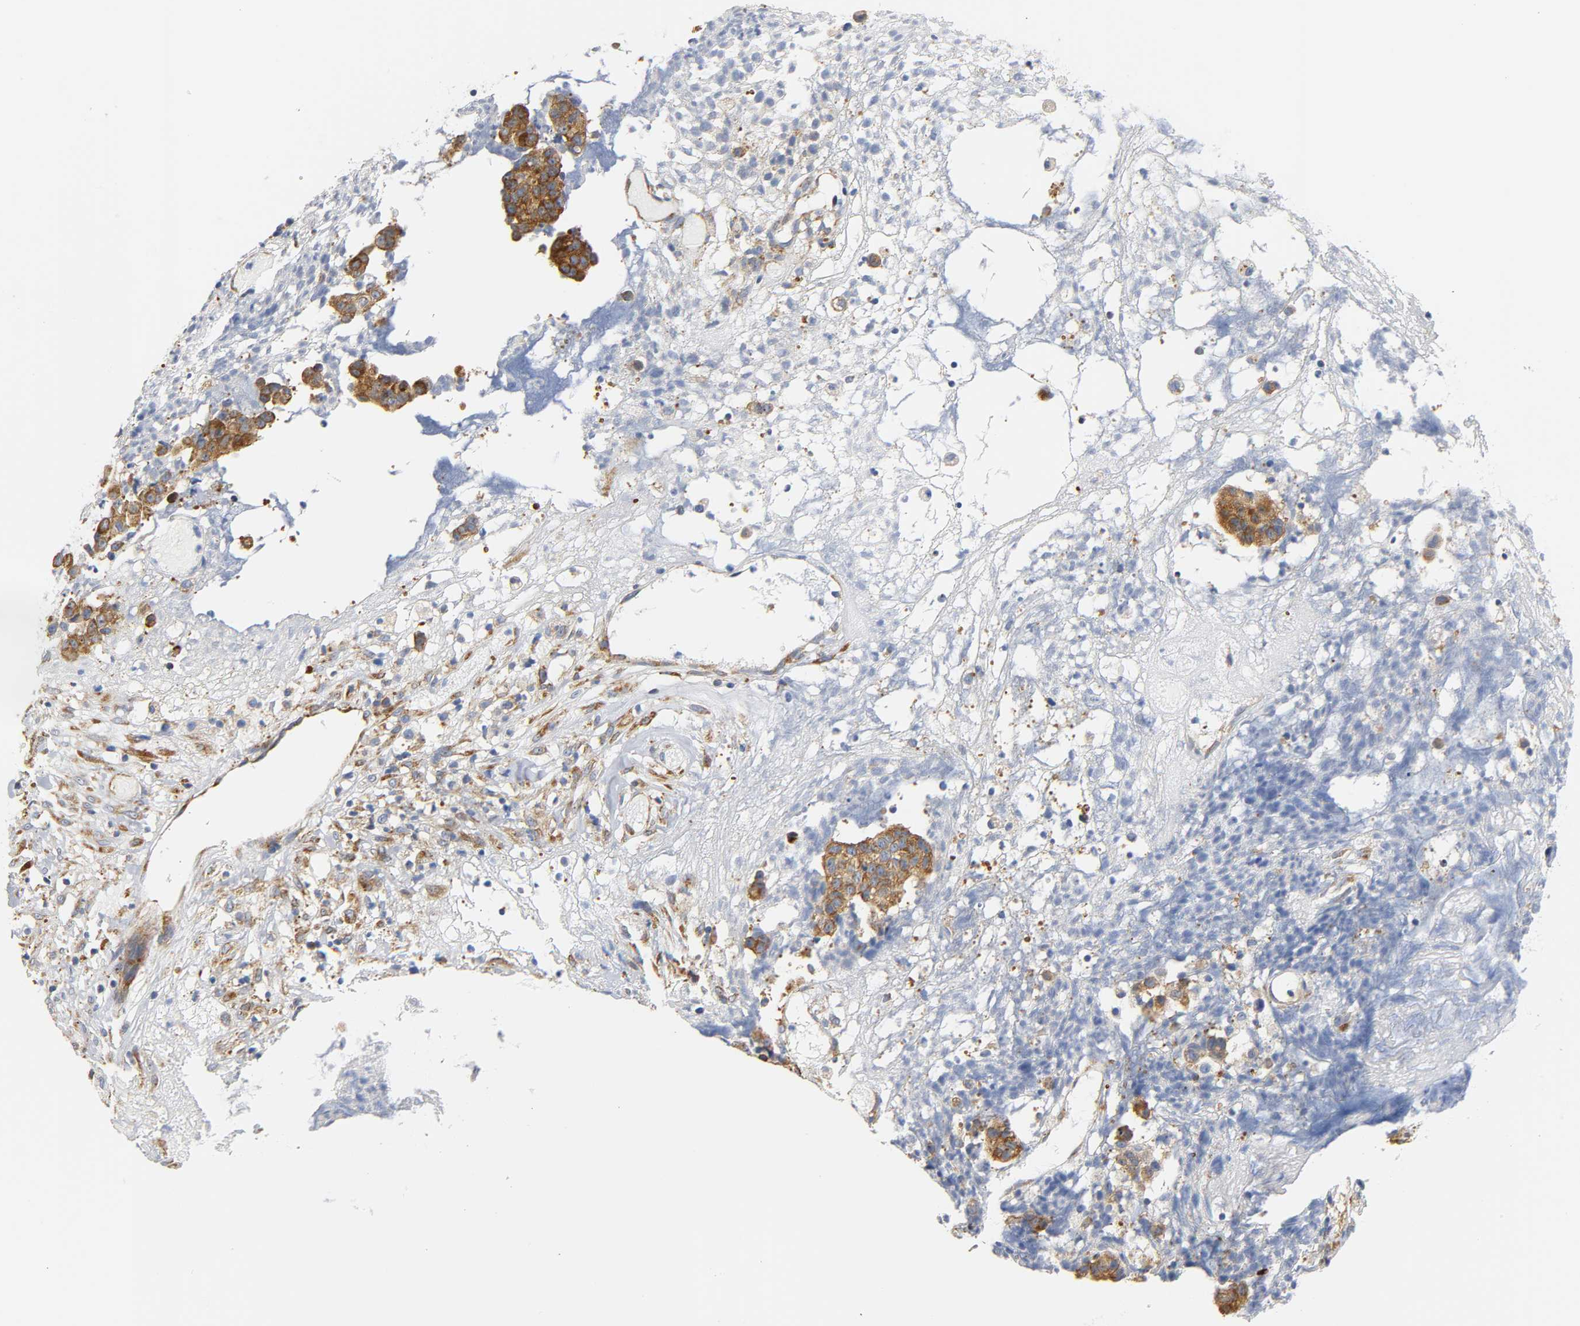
{"staining": {"intensity": "strong", "quantity": ">75%", "location": "cytoplasmic/membranous"}, "tissue": "ovarian cancer", "cell_type": "Tumor cells", "image_type": "cancer", "snomed": [{"axis": "morphology", "description": "Carcinoma, endometroid"}, {"axis": "topography", "description": "Ovary"}], "caption": "Immunohistochemical staining of human ovarian endometroid carcinoma exhibits high levels of strong cytoplasmic/membranous protein staining in about >75% of tumor cells.", "gene": "REL", "patient": {"sex": "female", "age": 42}}